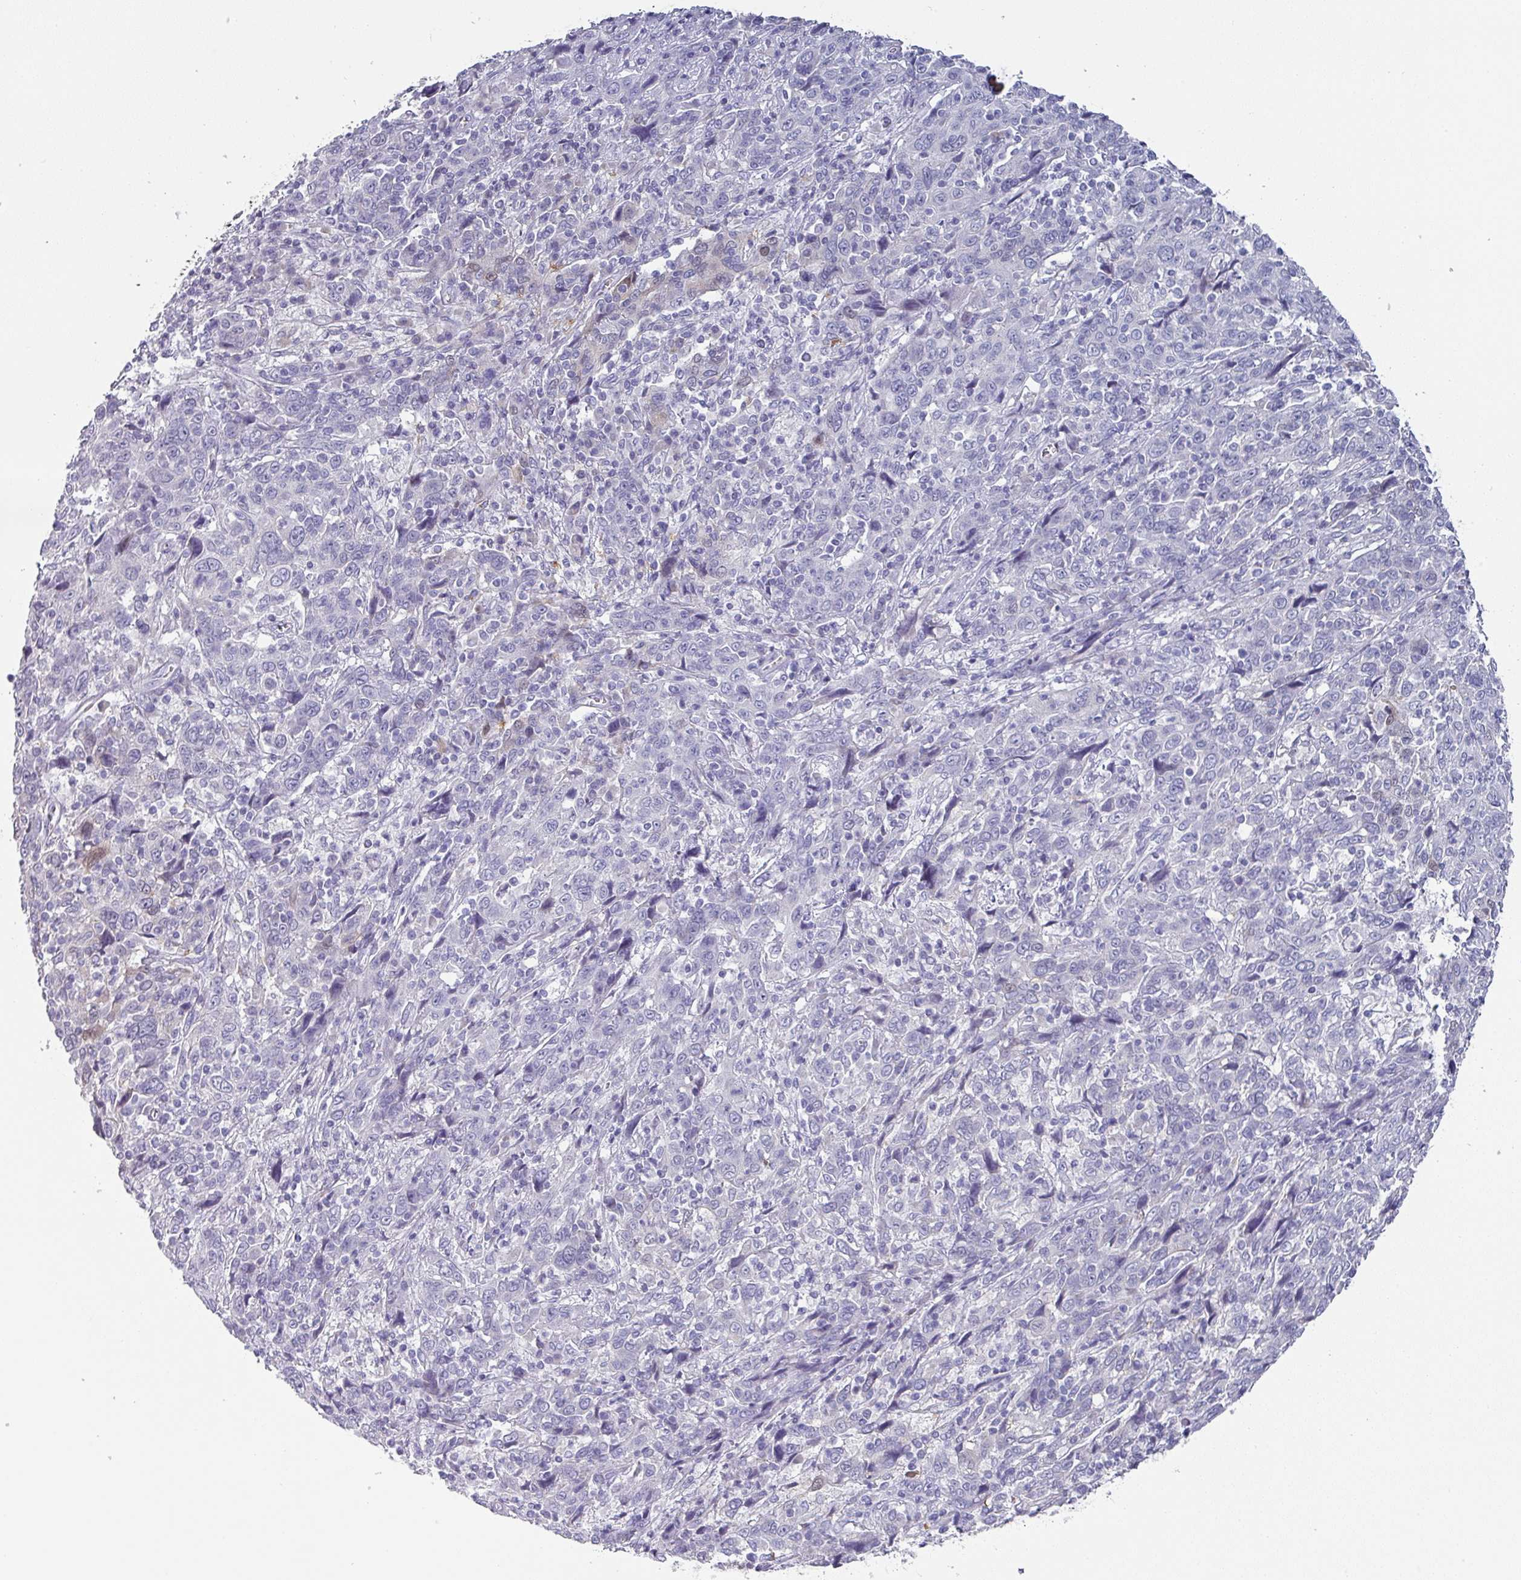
{"staining": {"intensity": "negative", "quantity": "none", "location": "none"}, "tissue": "cervical cancer", "cell_type": "Tumor cells", "image_type": "cancer", "snomed": [{"axis": "morphology", "description": "Squamous cell carcinoma, NOS"}, {"axis": "topography", "description": "Cervix"}], "caption": "This is a image of immunohistochemistry staining of squamous cell carcinoma (cervical), which shows no staining in tumor cells. (Stains: DAB immunohistochemistry with hematoxylin counter stain, Microscopy: brightfield microscopy at high magnification).", "gene": "DEFB115", "patient": {"sex": "female", "age": 46}}